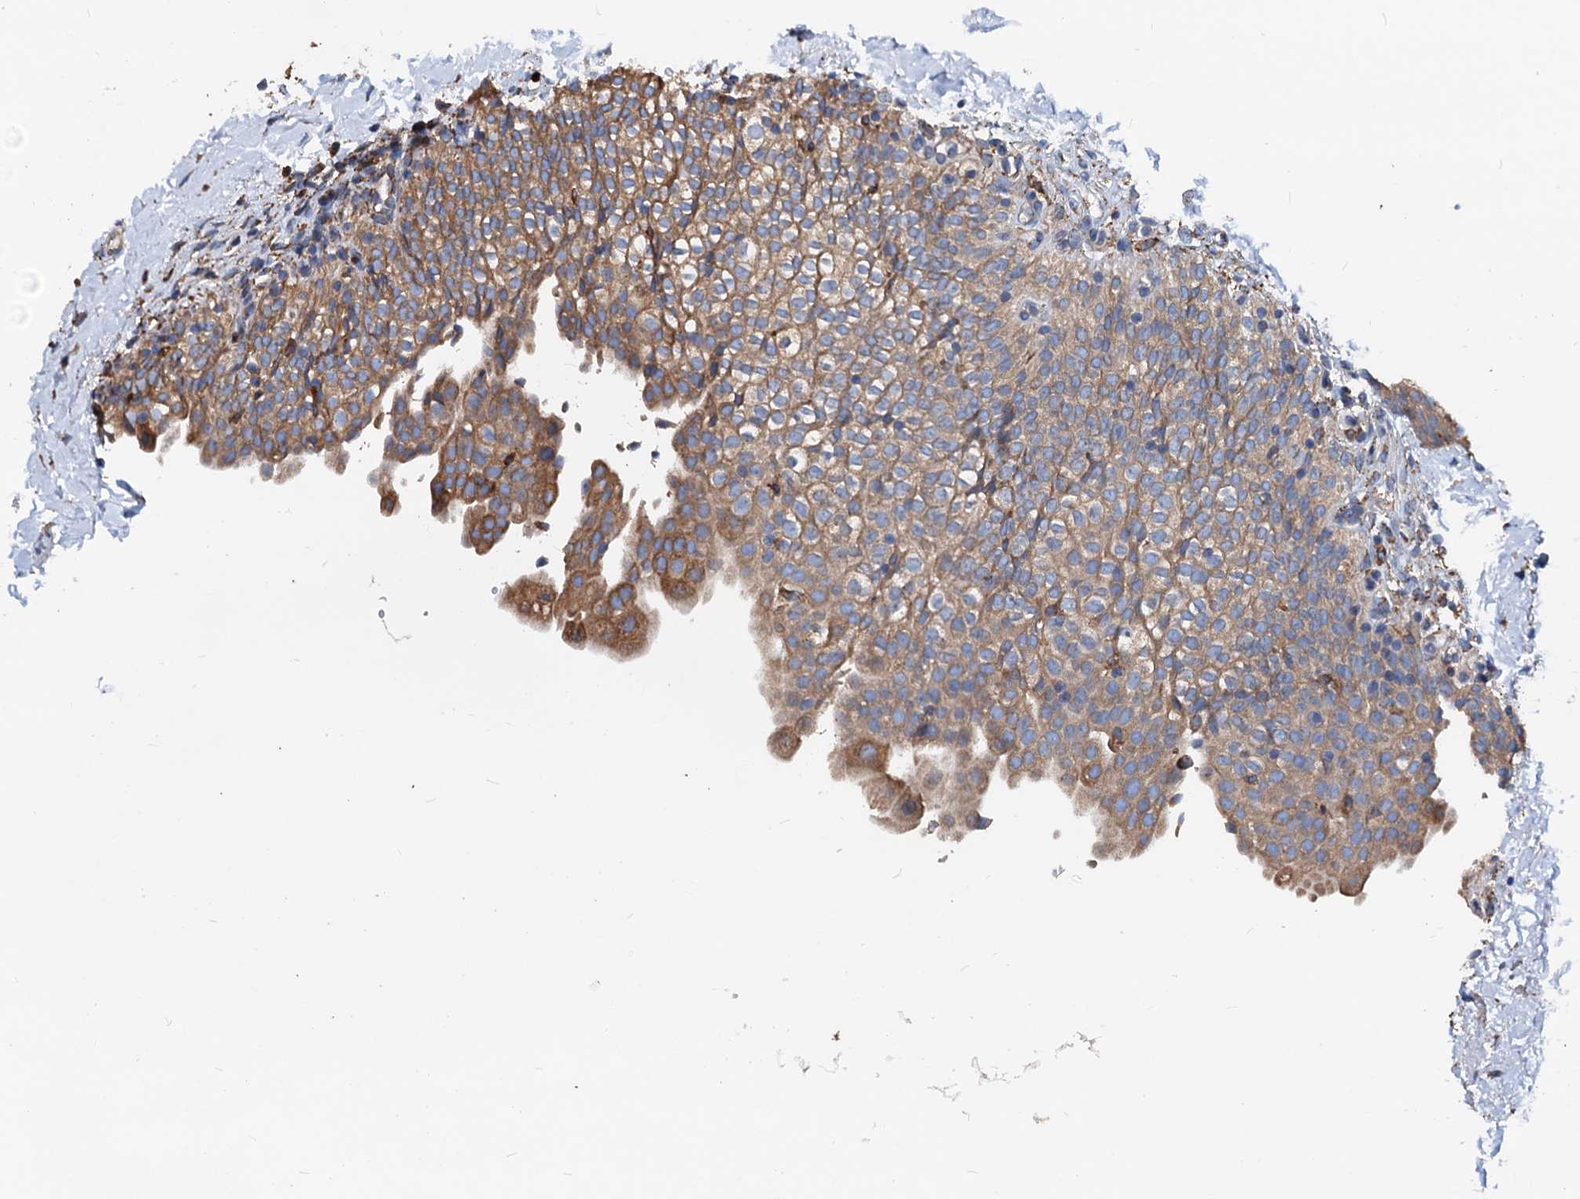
{"staining": {"intensity": "moderate", "quantity": ">75%", "location": "cytoplasmic/membranous"}, "tissue": "urinary bladder", "cell_type": "Urothelial cells", "image_type": "normal", "snomed": [{"axis": "morphology", "description": "Normal tissue, NOS"}, {"axis": "topography", "description": "Urinary bladder"}], "caption": "Moderate cytoplasmic/membranous expression for a protein is present in approximately >75% of urothelial cells of normal urinary bladder using IHC.", "gene": "HSPA5", "patient": {"sex": "male", "age": 55}}